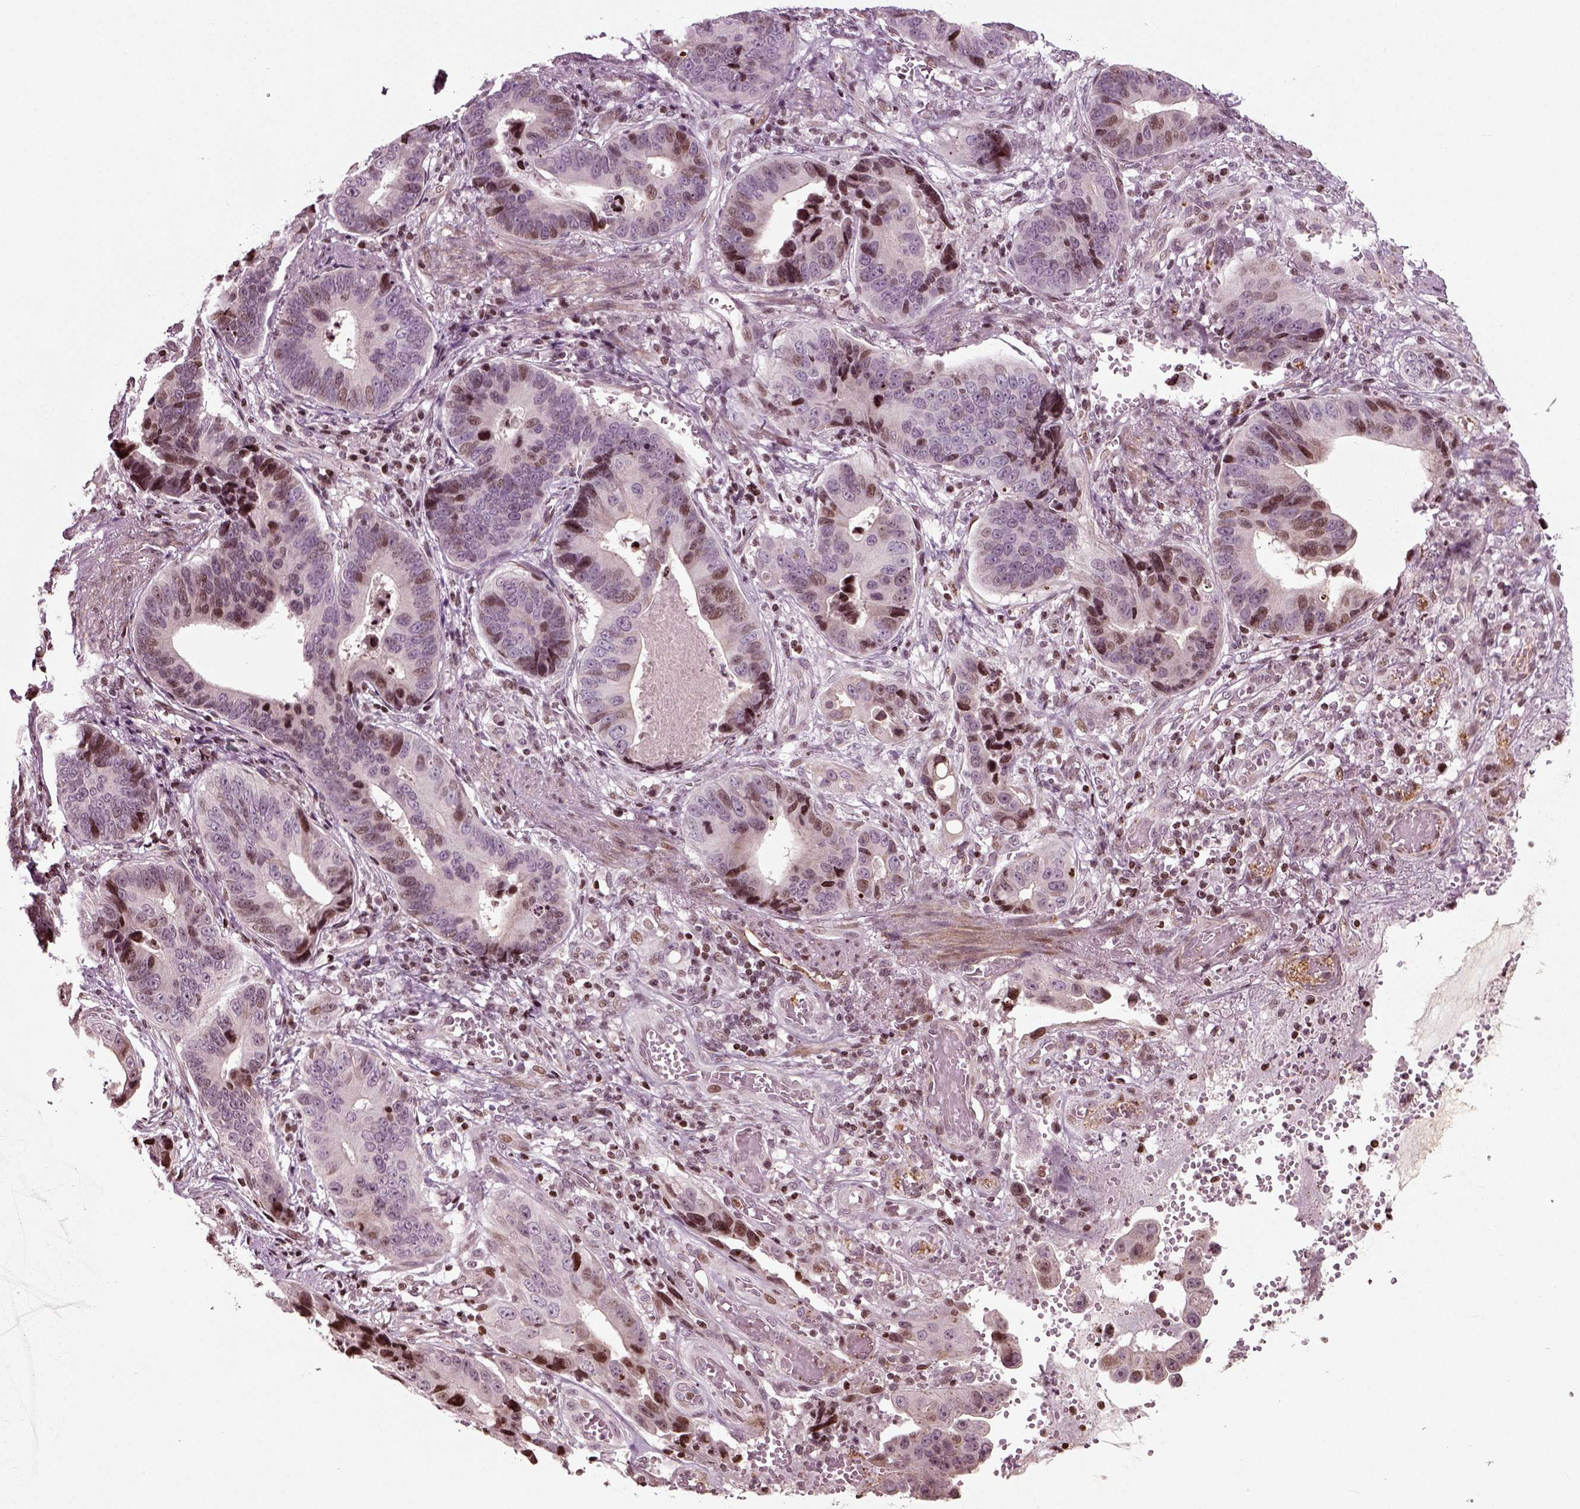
{"staining": {"intensity": "moderate", "quantity": "<25%", "location": "nuclear"}, "tissue": "stomach cancer", "cell_type": "Tumor cells", "image_type": "cancer", "snomed": [{"axis": "morphology", "description": "Adenocarcinoma, NOS"}, {"axis": "topography", "description": "Stomach"}], "caption": "A high-resolution photomicrograph shows immunohistochemistry (IHC) staining of stomach adenocarcinoma, which demonstrates moderate nuclear positivity in approximately <25% of tumor cells. Using DAB (3,3'-diaminobenzidine) (brown) and hematoxylin (blue) stains, captured at high magnification using brightfield microscopy.", "gene": "HEYL", "patient": {"sex": "male", "age": 84}}